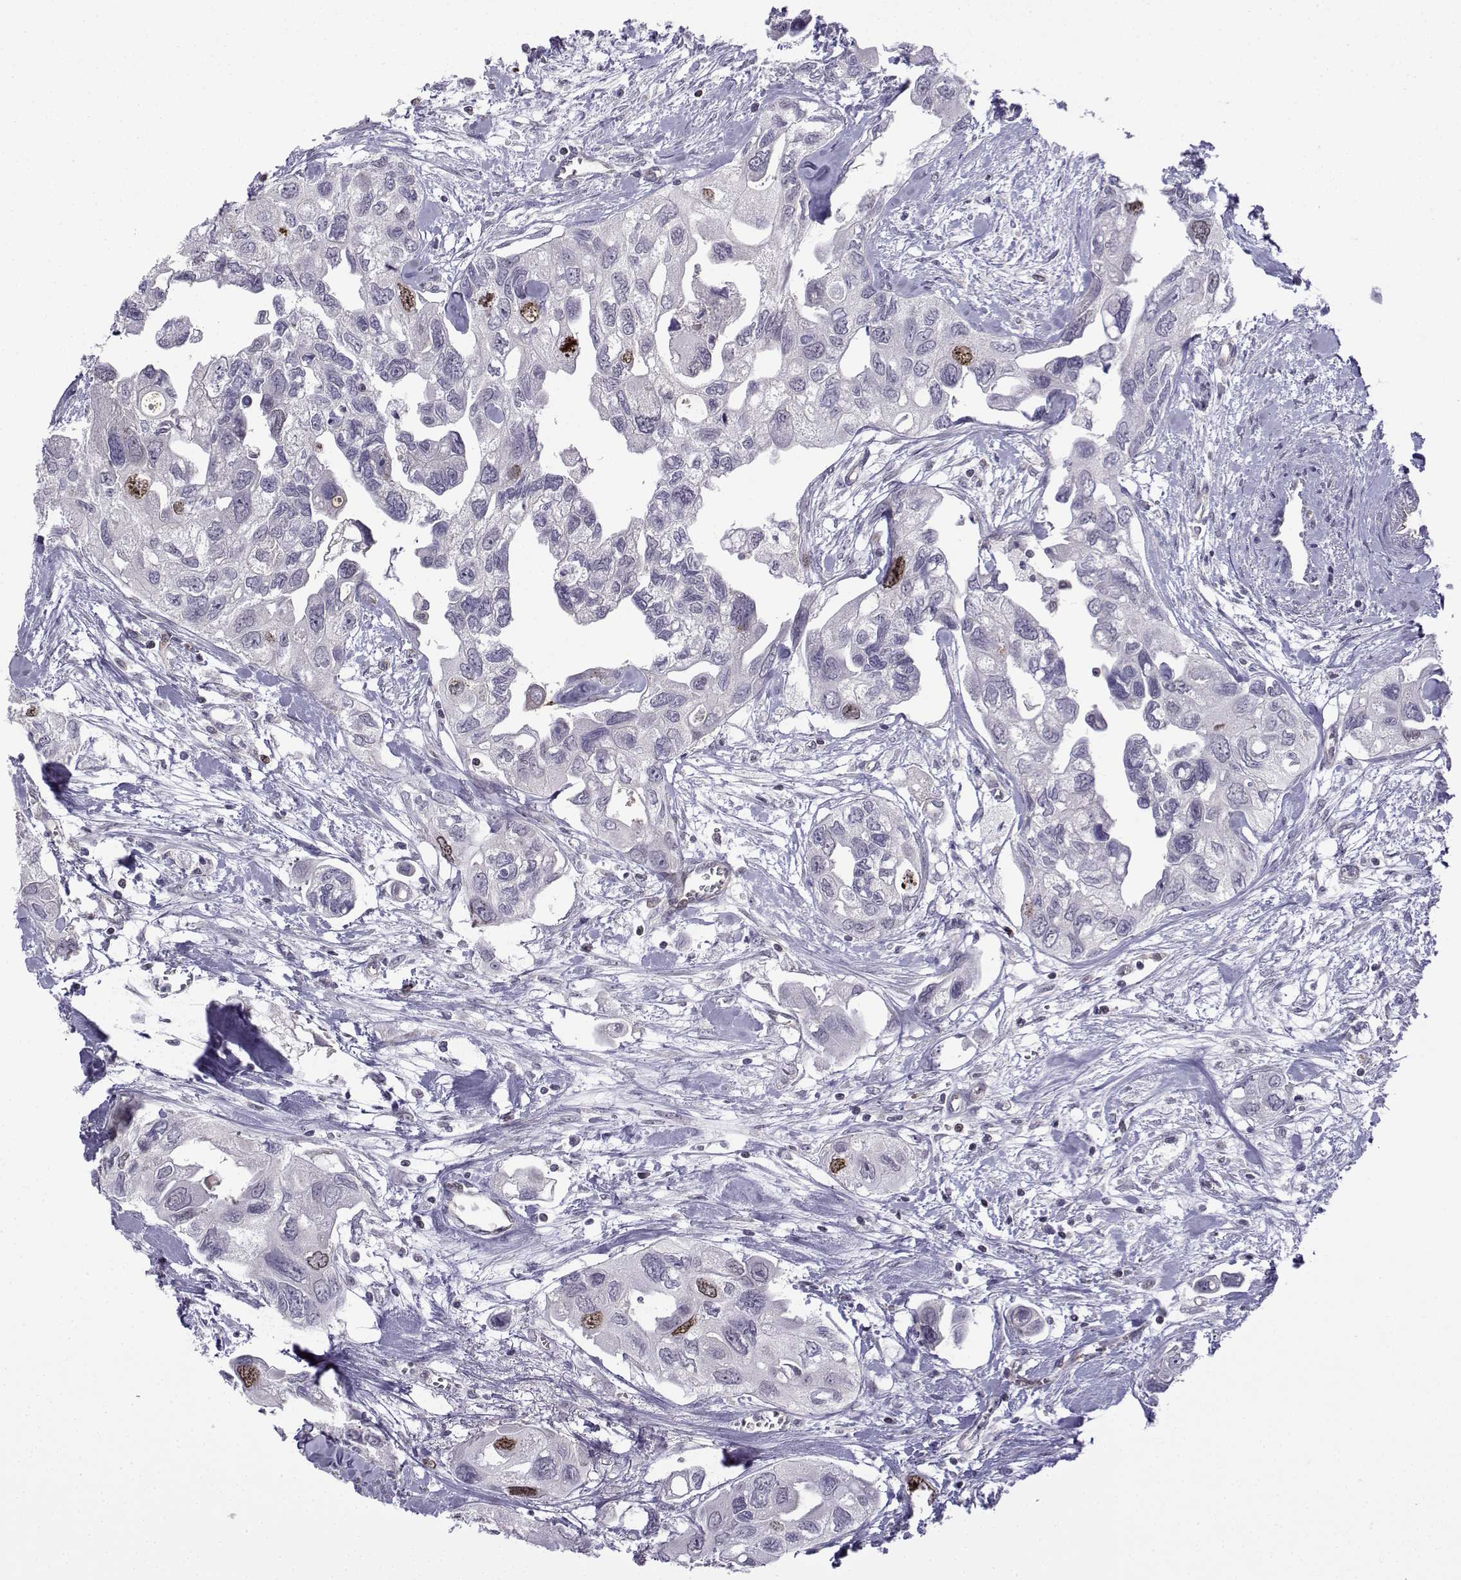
{"staining": {"intensity": "moderate", "quantity": "<25%", "location": "nuclear"}, "tissue": "urothelial cancer", "cell_type": "Tumor cells", "image_type": "cancer", "snomed": [{"axis": "morphology", "description": "Urothelial carcinoma, High grade"}, {"axis": "topography", "description": "Urinary bladder"}], "caption": "Tumor cells demonstrate low levels of moderate nuclear positivity in approximately <25% of cells in human urothelial carcinoma (high-grade).", "gene": "INCENP", "patient": {"sex": "male", "age": 59}}